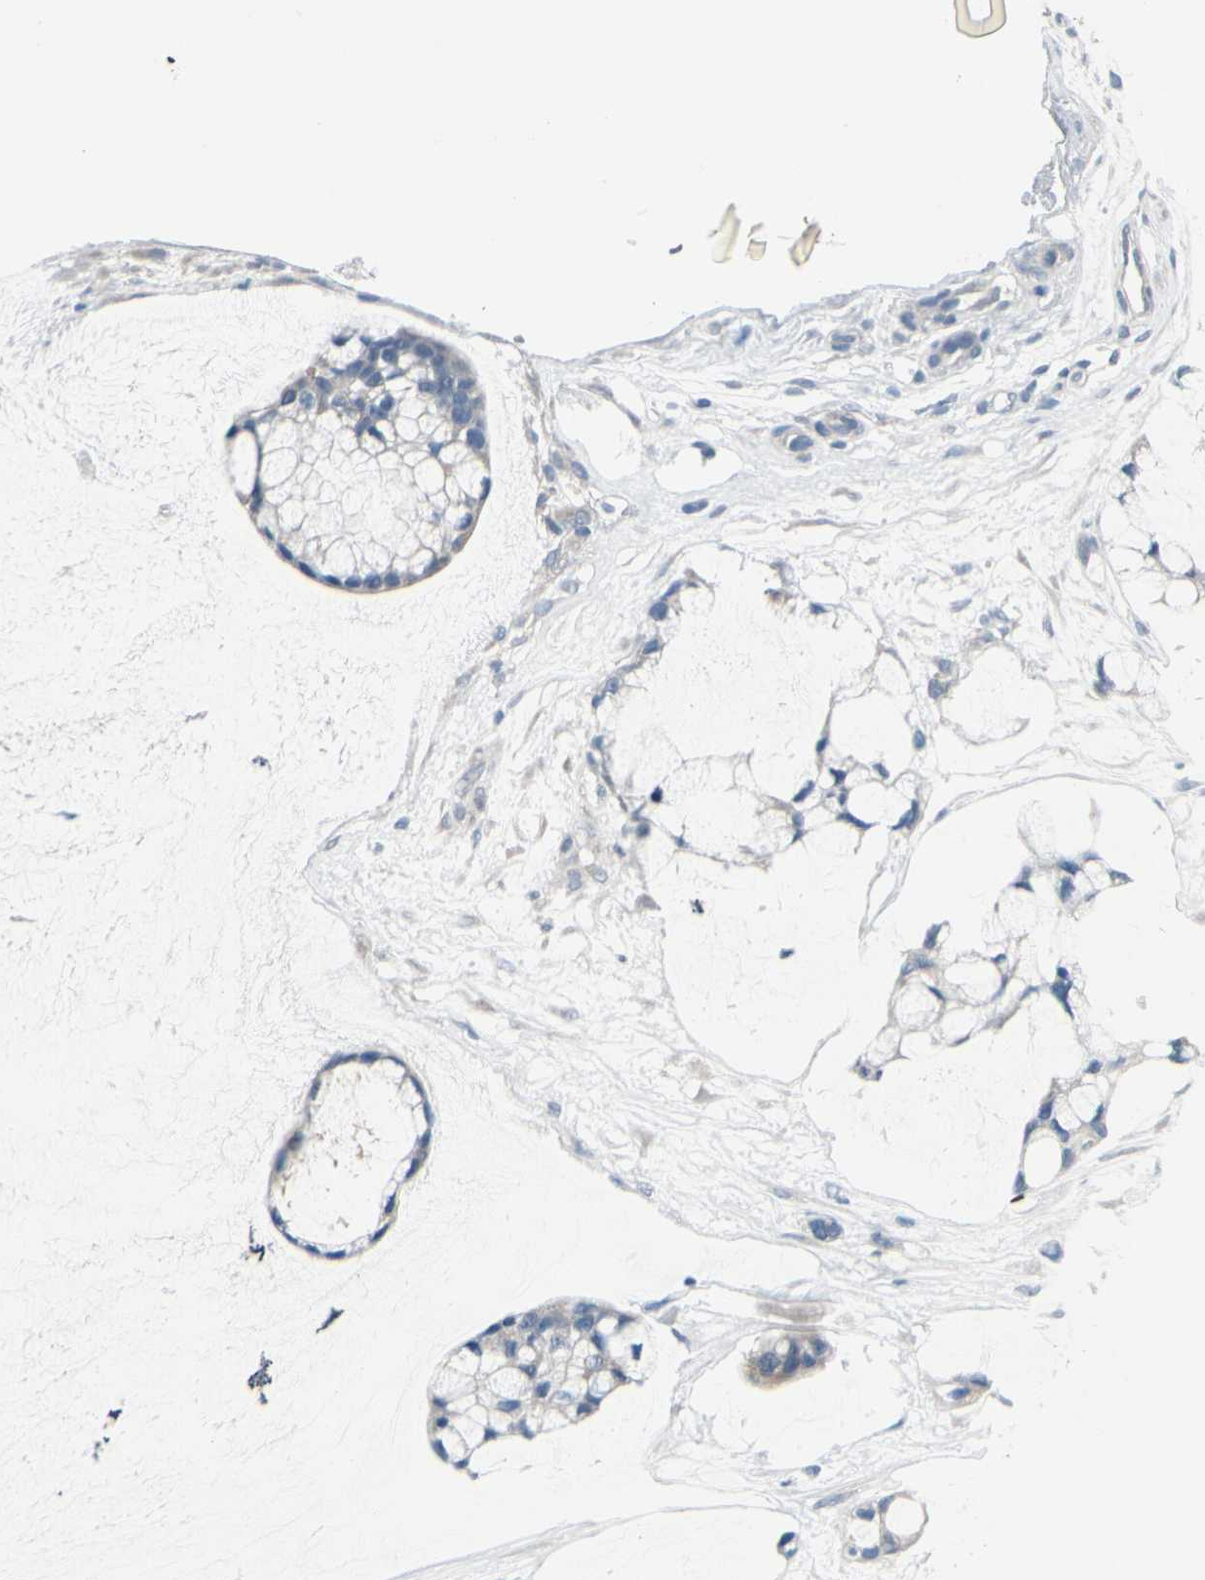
{"staining": {"intensity": "negative", "quantity": "none", "location": "none"}, "tissue": "ovarian cancer", "cell_type": "Tumor cells", "image_type": "cancer", "snomed": [{"axis": "morphology", "description": "Cystadenocarcinoma, mucinous, NOS"}, {"axis": "topography", "description": "Ovary"}], "caption": "Immunohistochemistry (IHC) of human ovarian mucinous cystadenocarcinoma reveals no positivity in tumor cells.", "gene": "PGR", "patient": {"sex": "female", "age": 39}}